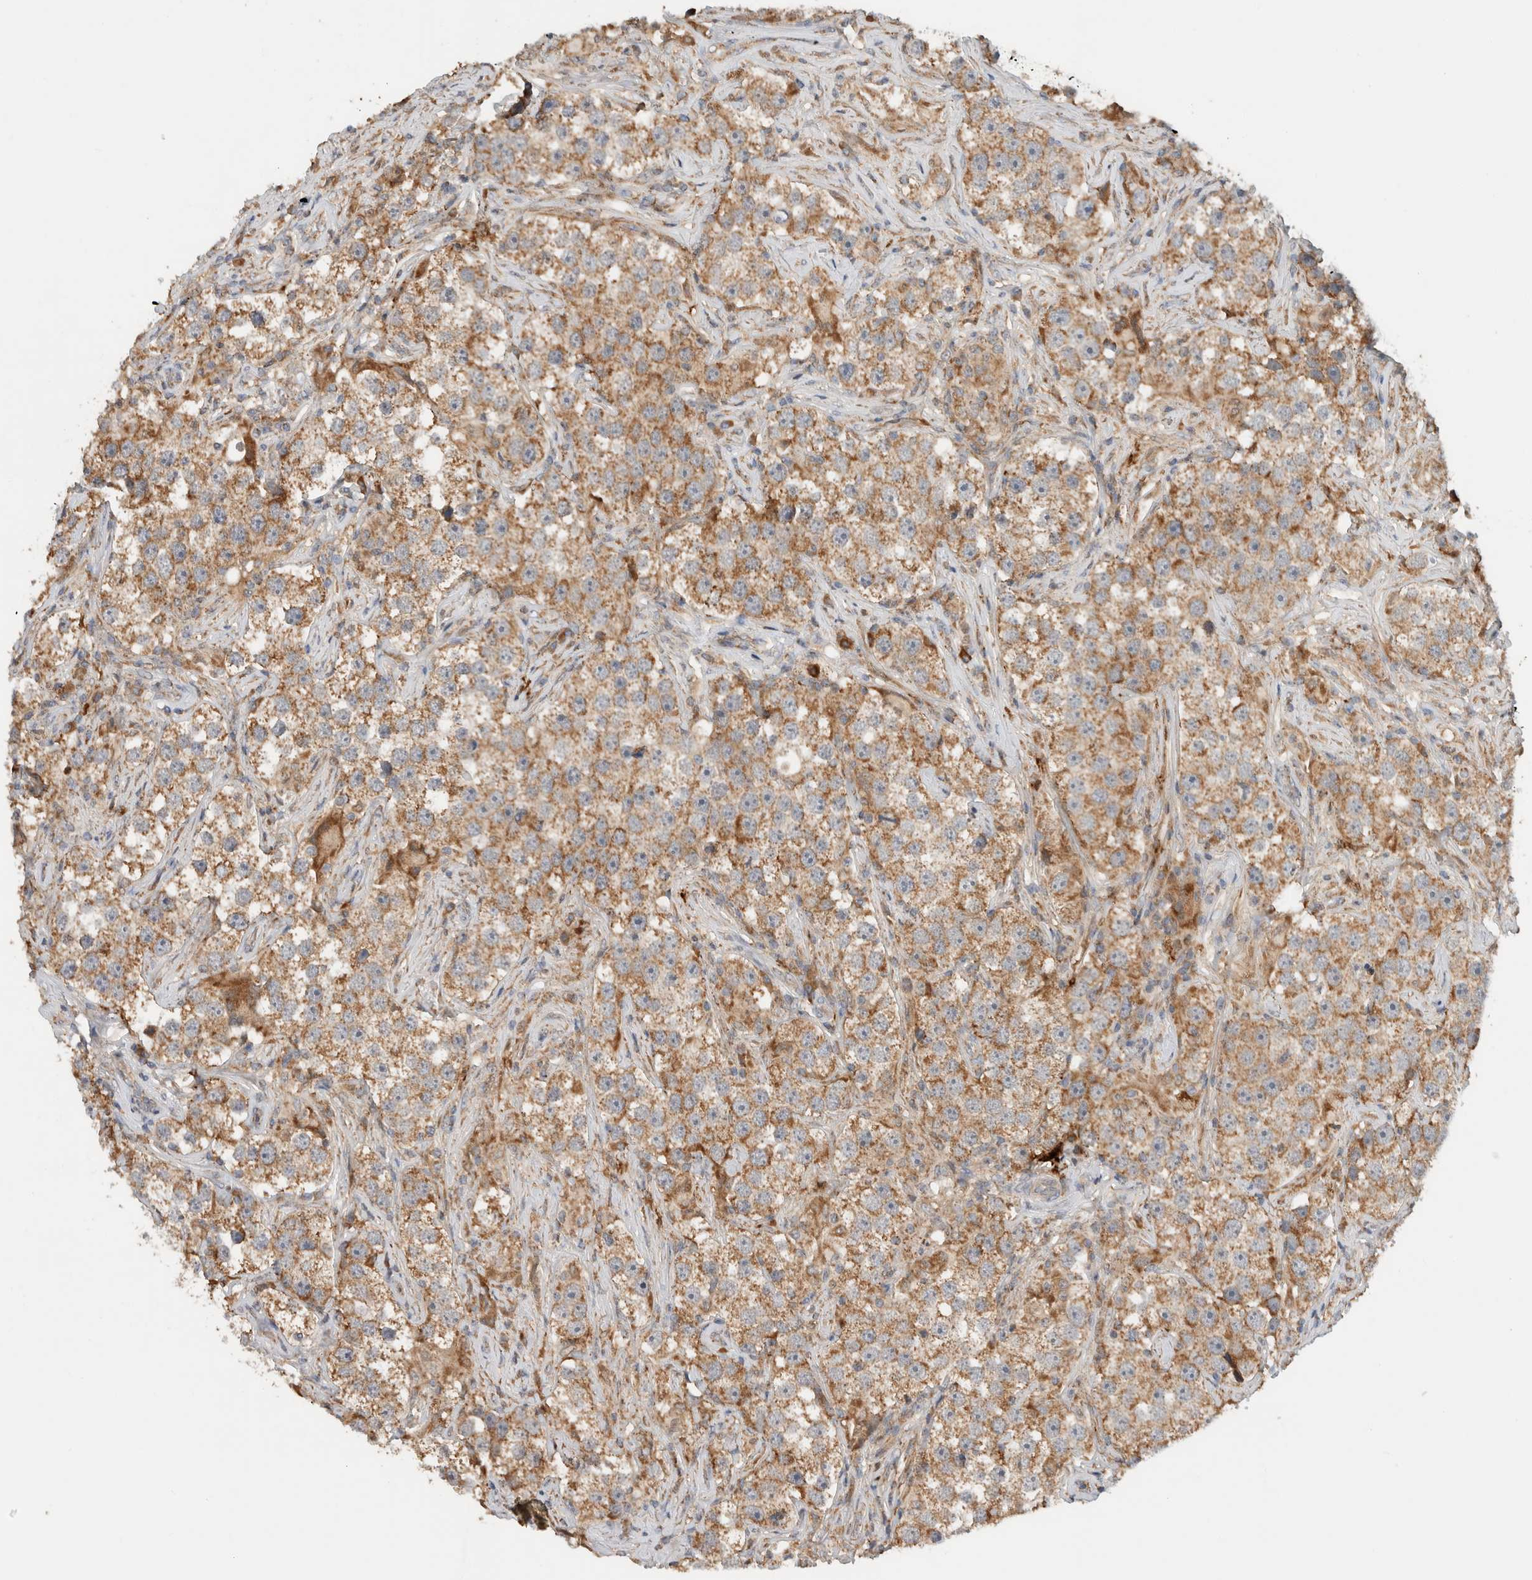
{"staining": {"intensity": "moderate", "quantity": ">75%", "location": "cytoplasmic/membranous"}, "tissue": "testis cancer", "cell_type": "Tumor cells", "image_type": "cancer", "snomed": [{"axis": "morphology", "description": "Seminoma, NOS"}, {"axis": "topography", "description": "Testis"}], "caption": "This is an image of IHC staining of testis seminoma, which shows moderate staining in the cytoplasmic/membranous of tumor cells.", "gene": "AMPD1", "patient": {"sex": "male", "age": 49}}